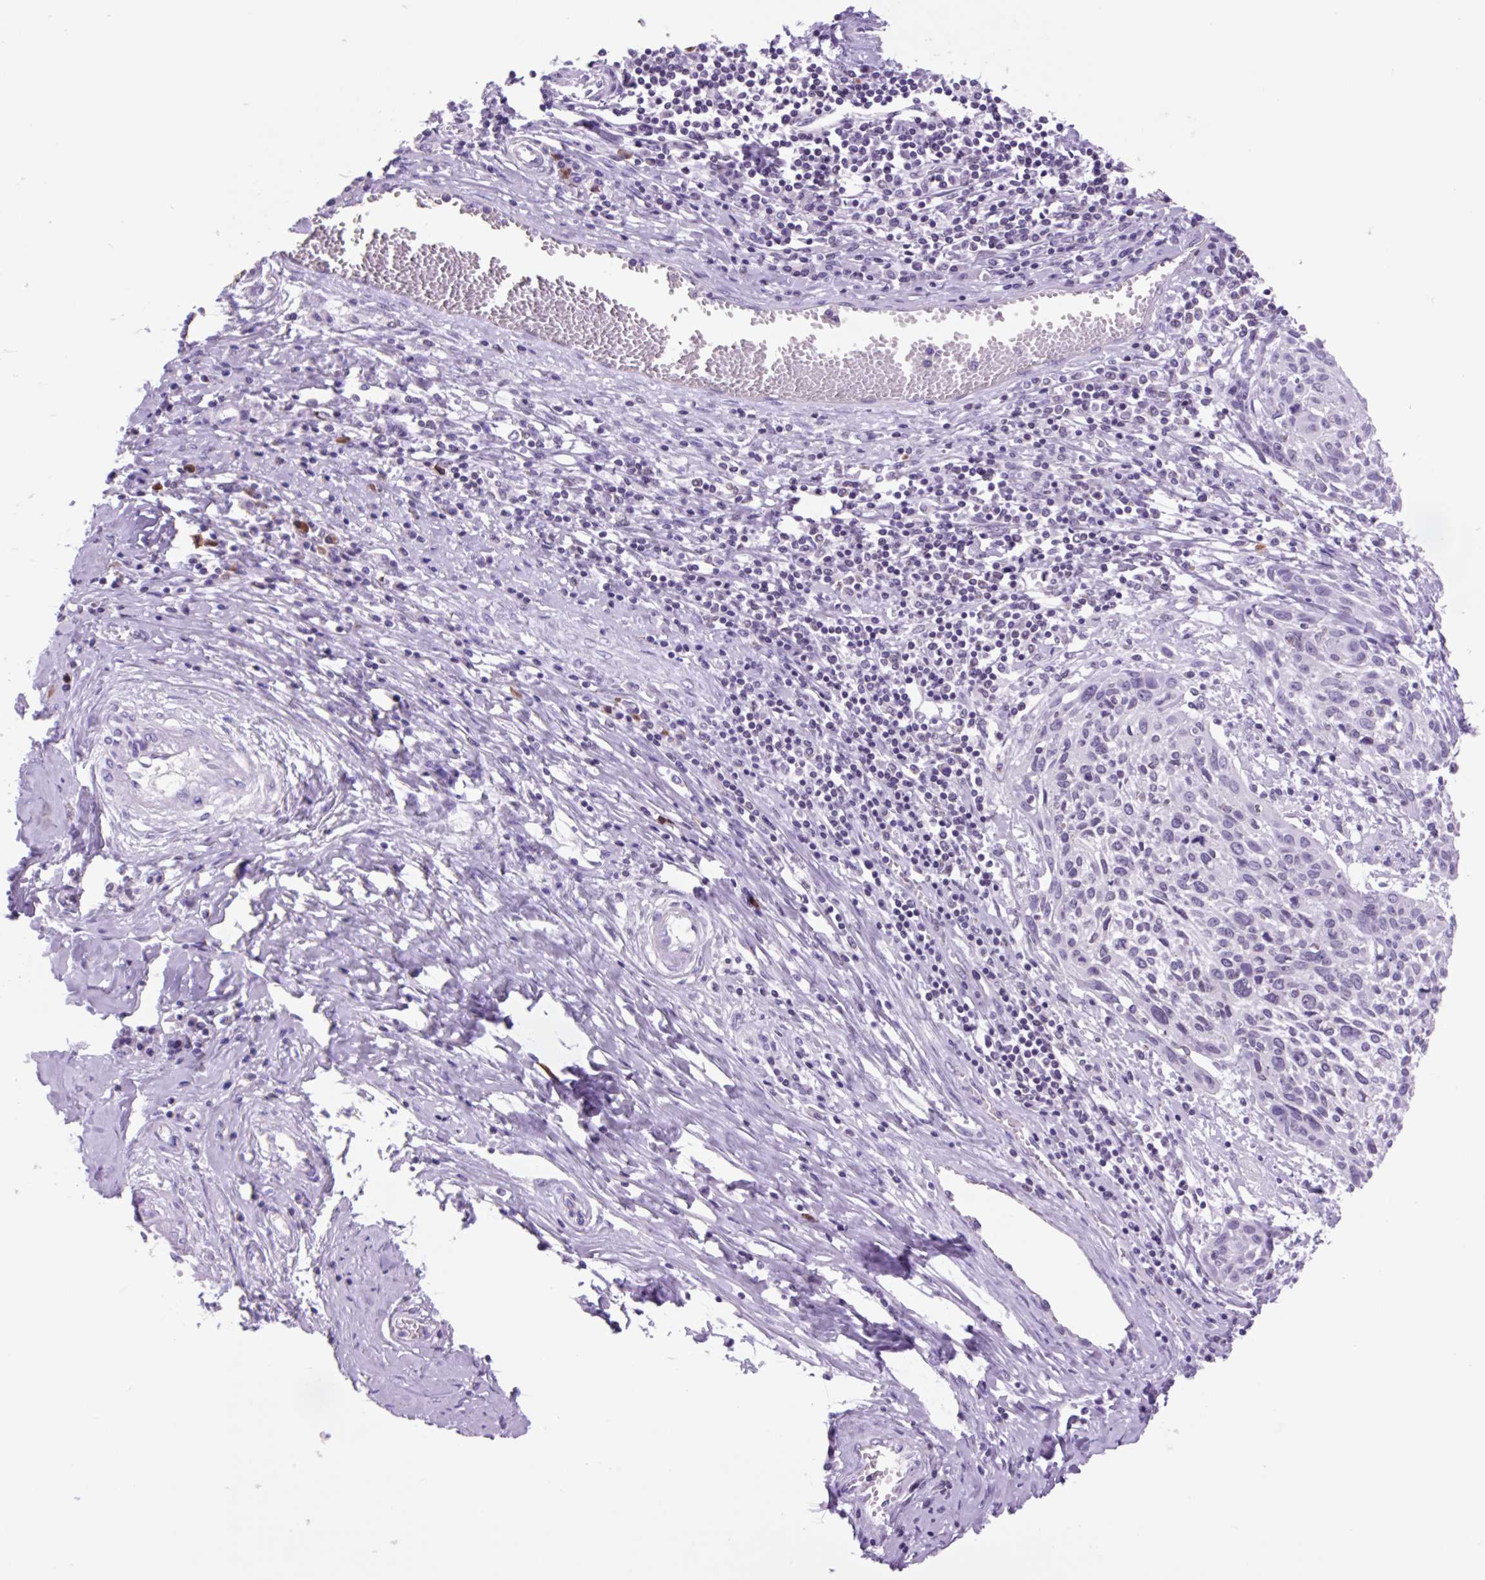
{"staining": {"intensity": "negative", "quantity": "none", "location": "none"}, "tissue": "cervical cancer", "cell_type": "Tumor cells", "image_type": "cancer", "snomed": [{"axis": "morphology", "description": "Squamous cell carcinoma, NOS"}, {"axis": "topography", "description": "Cervix"}], "caption": "Histopathology image shows no protein staining in tumor cells of squamous cell carcinoma (cervical) tissue.", "gene": "VPREB1", "patient": {"sex": "female", "age": 51}}